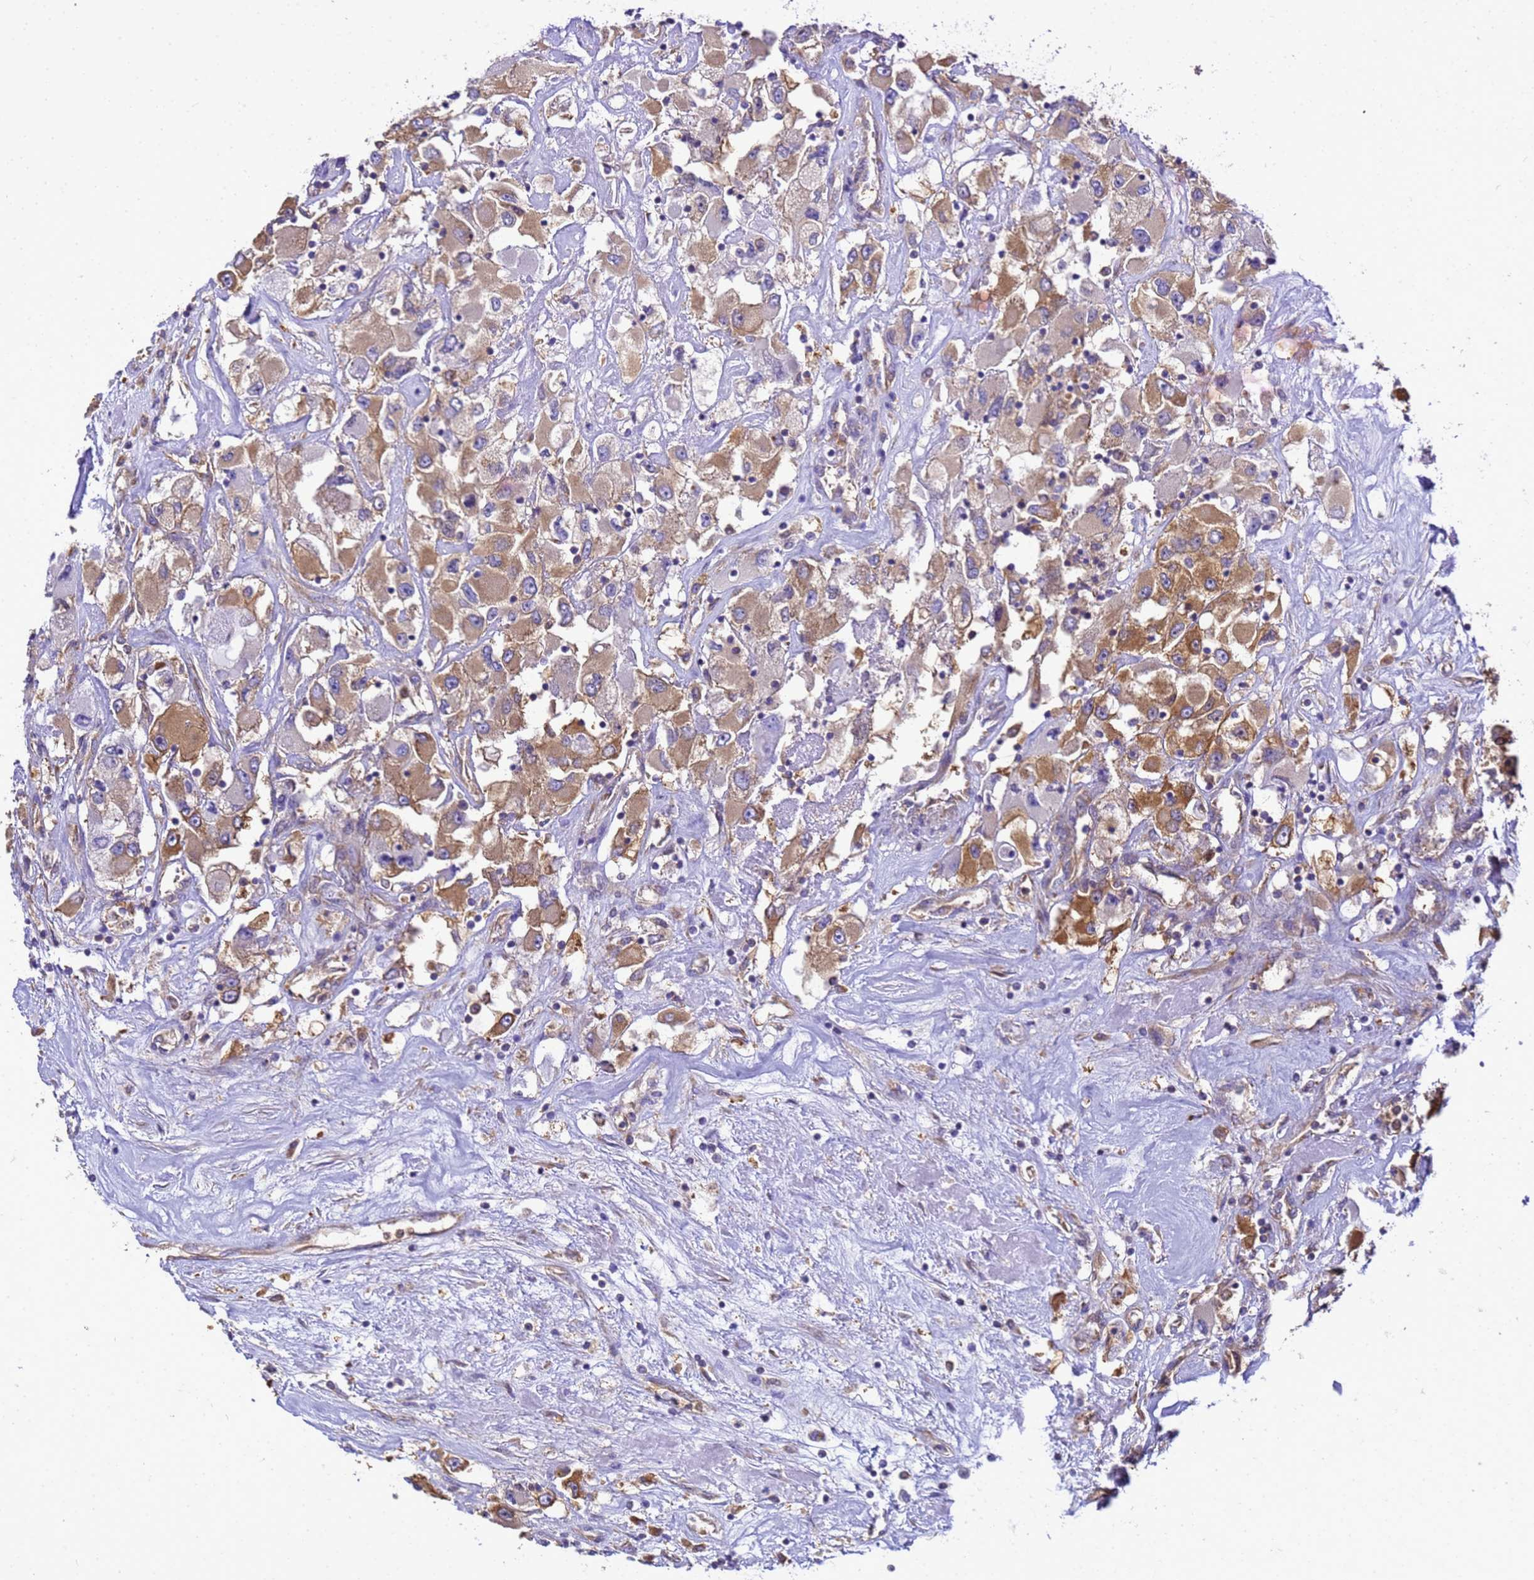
{"staining": {"intensity": "moderate", "quantity": ">75%", "location": "cytoplasmic/membranous"}, "tissue": "renal cancer", "cell_type": "Tumor cells", "image_type": "cancer", "snomed": [{"axis": "morphology", "description": "Adenocarcinoma, NOS"}, {"axis": "topography", "description": "Kidney"}], "caption": "Moderate cytoplasmic/membranous protein expression is seen in approximately >75% of tumor cells in renal adenocarcinoma. (IHC, brightfield microscopy, high magnification).", "gene": "NARS1", "patient": {"sex": "female", "age": 52}}